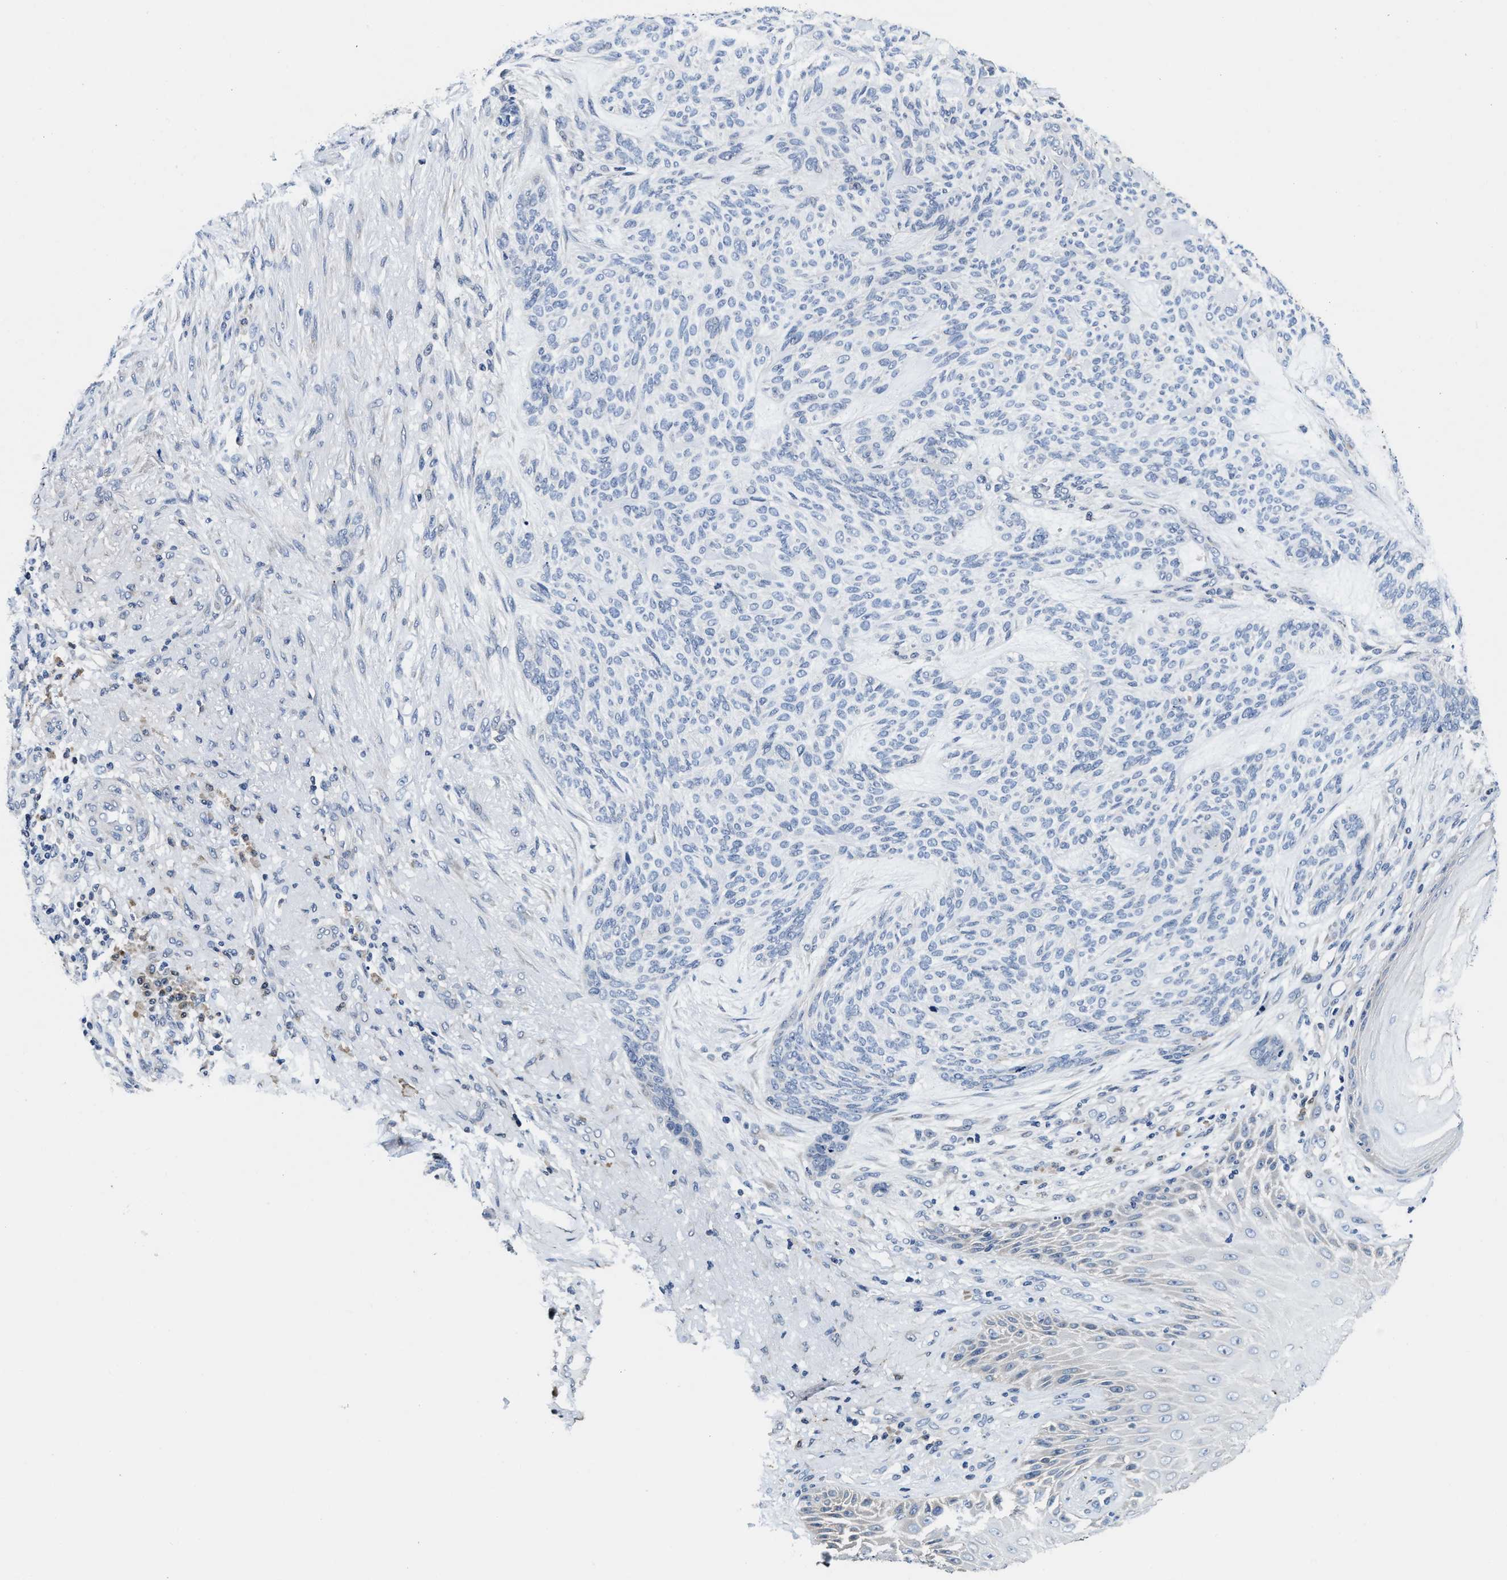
{"staining": {"intensity": "negative", "quantity": "none", "location": "none"}, "tissue": "skin cancer", "cell_type": "Tumor cells", "image_type": "cancer", "snomed": [{"axis": "morphology", "description": "Basal cell carcinoma"}, {"axis": "topography", "description": "Skin"}], "caption": "Immunohistochemistry (IHC) image of skin basal cell carcinoma stained for a protein (brown), which displays no expression in tumor cells.", "gene": "PHPT1", "patient": {"sex": "male", "age": 55}}